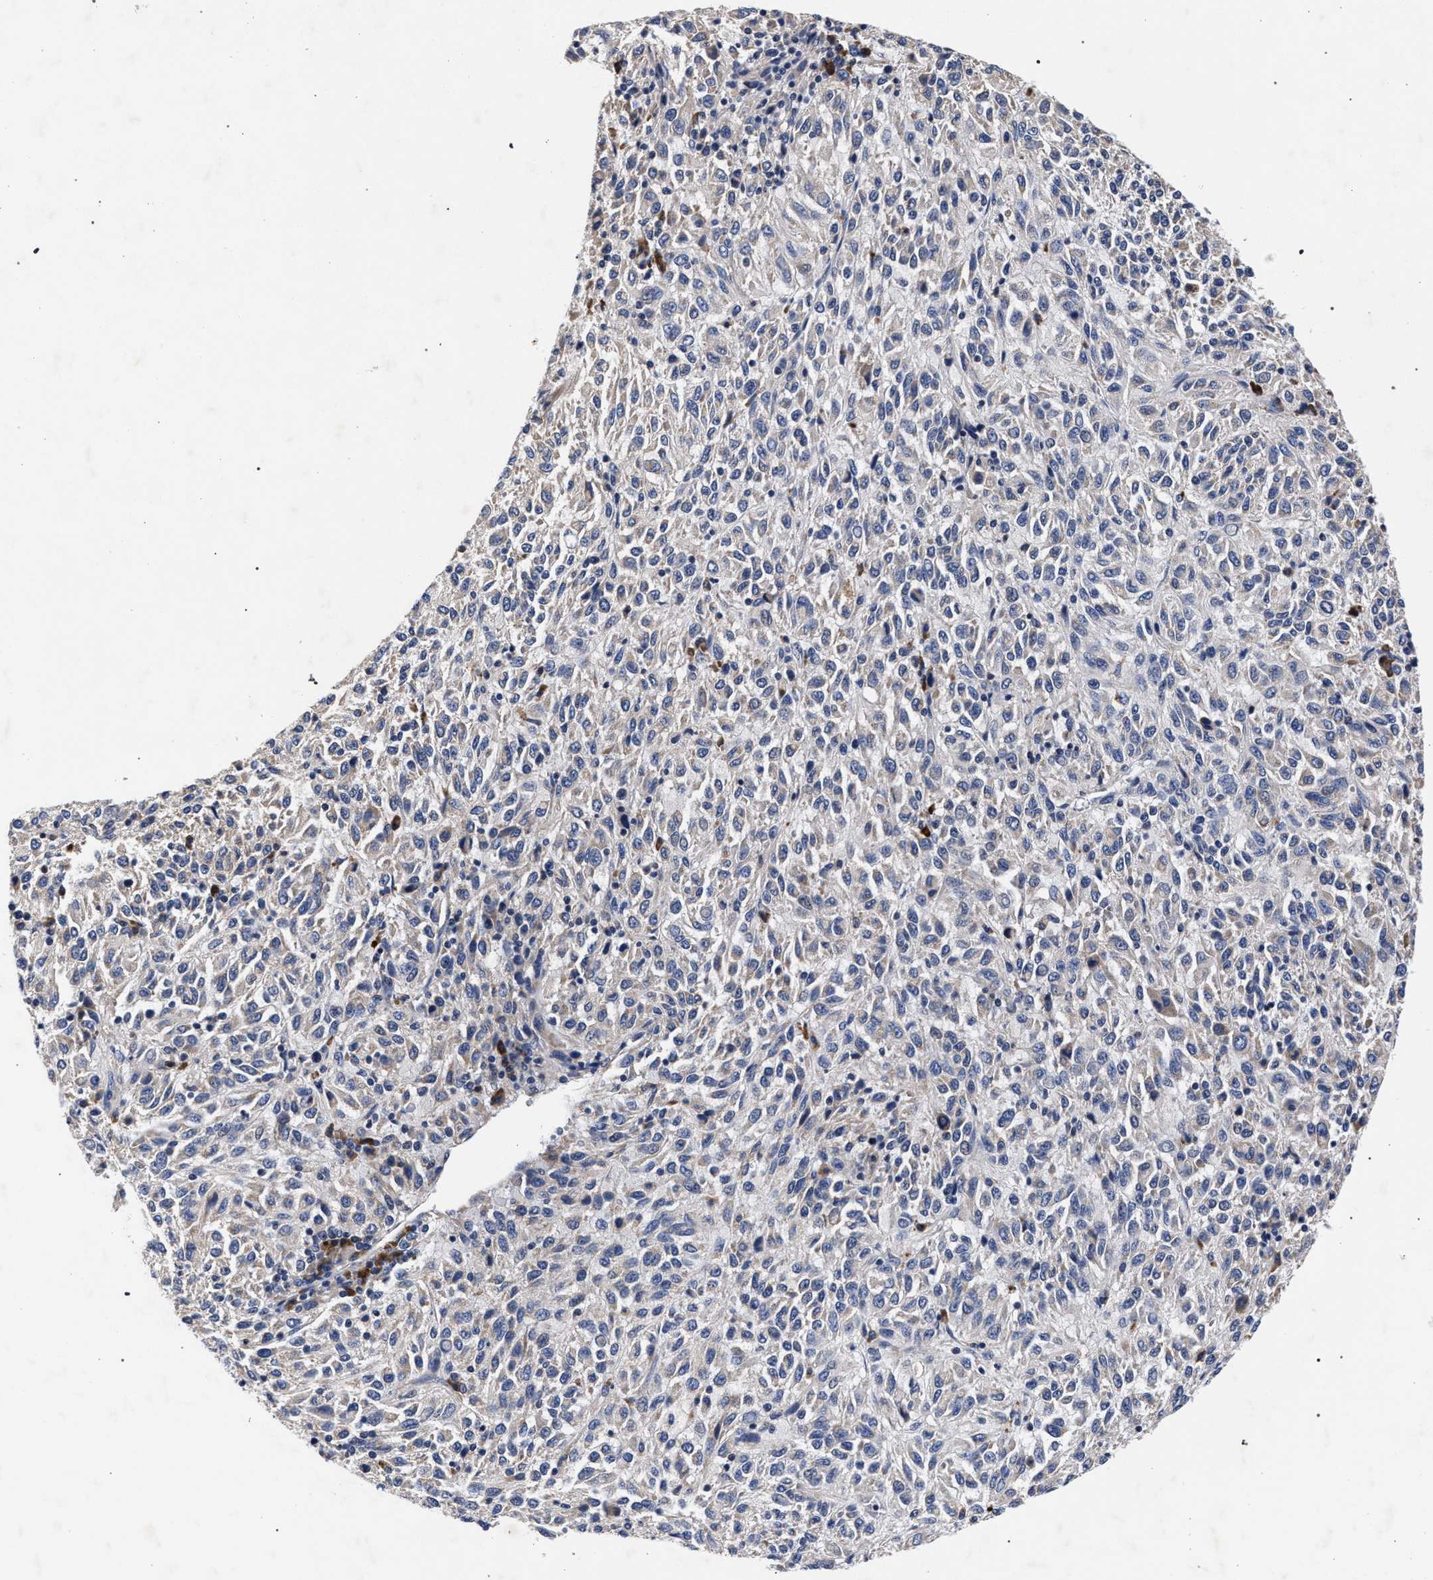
{"staining": {"intensity": "negative", "quantity": "none", "location": "none"}, "tissue": "melanoma", "cell_type": "Tumor cells", "image_type": "cancer", "snomed": [{"axis": "morphology", "description": "Malignant melanoma, Metastatic site"}, {"axis": "topography", "description": "Lung"}], "caption": "DAB immunohistochemical staining of malignant melanoma (metastatic site) shows no significant expression in tumor cells. (Stains: DAB (3,3'-diaminobenzidine) IHC with hematoxylin counter stain, Microscopy: brightfield microscopy at high magnification).", "gene": "CFAP95", "patient": {"sex": "male", "age": 64}}